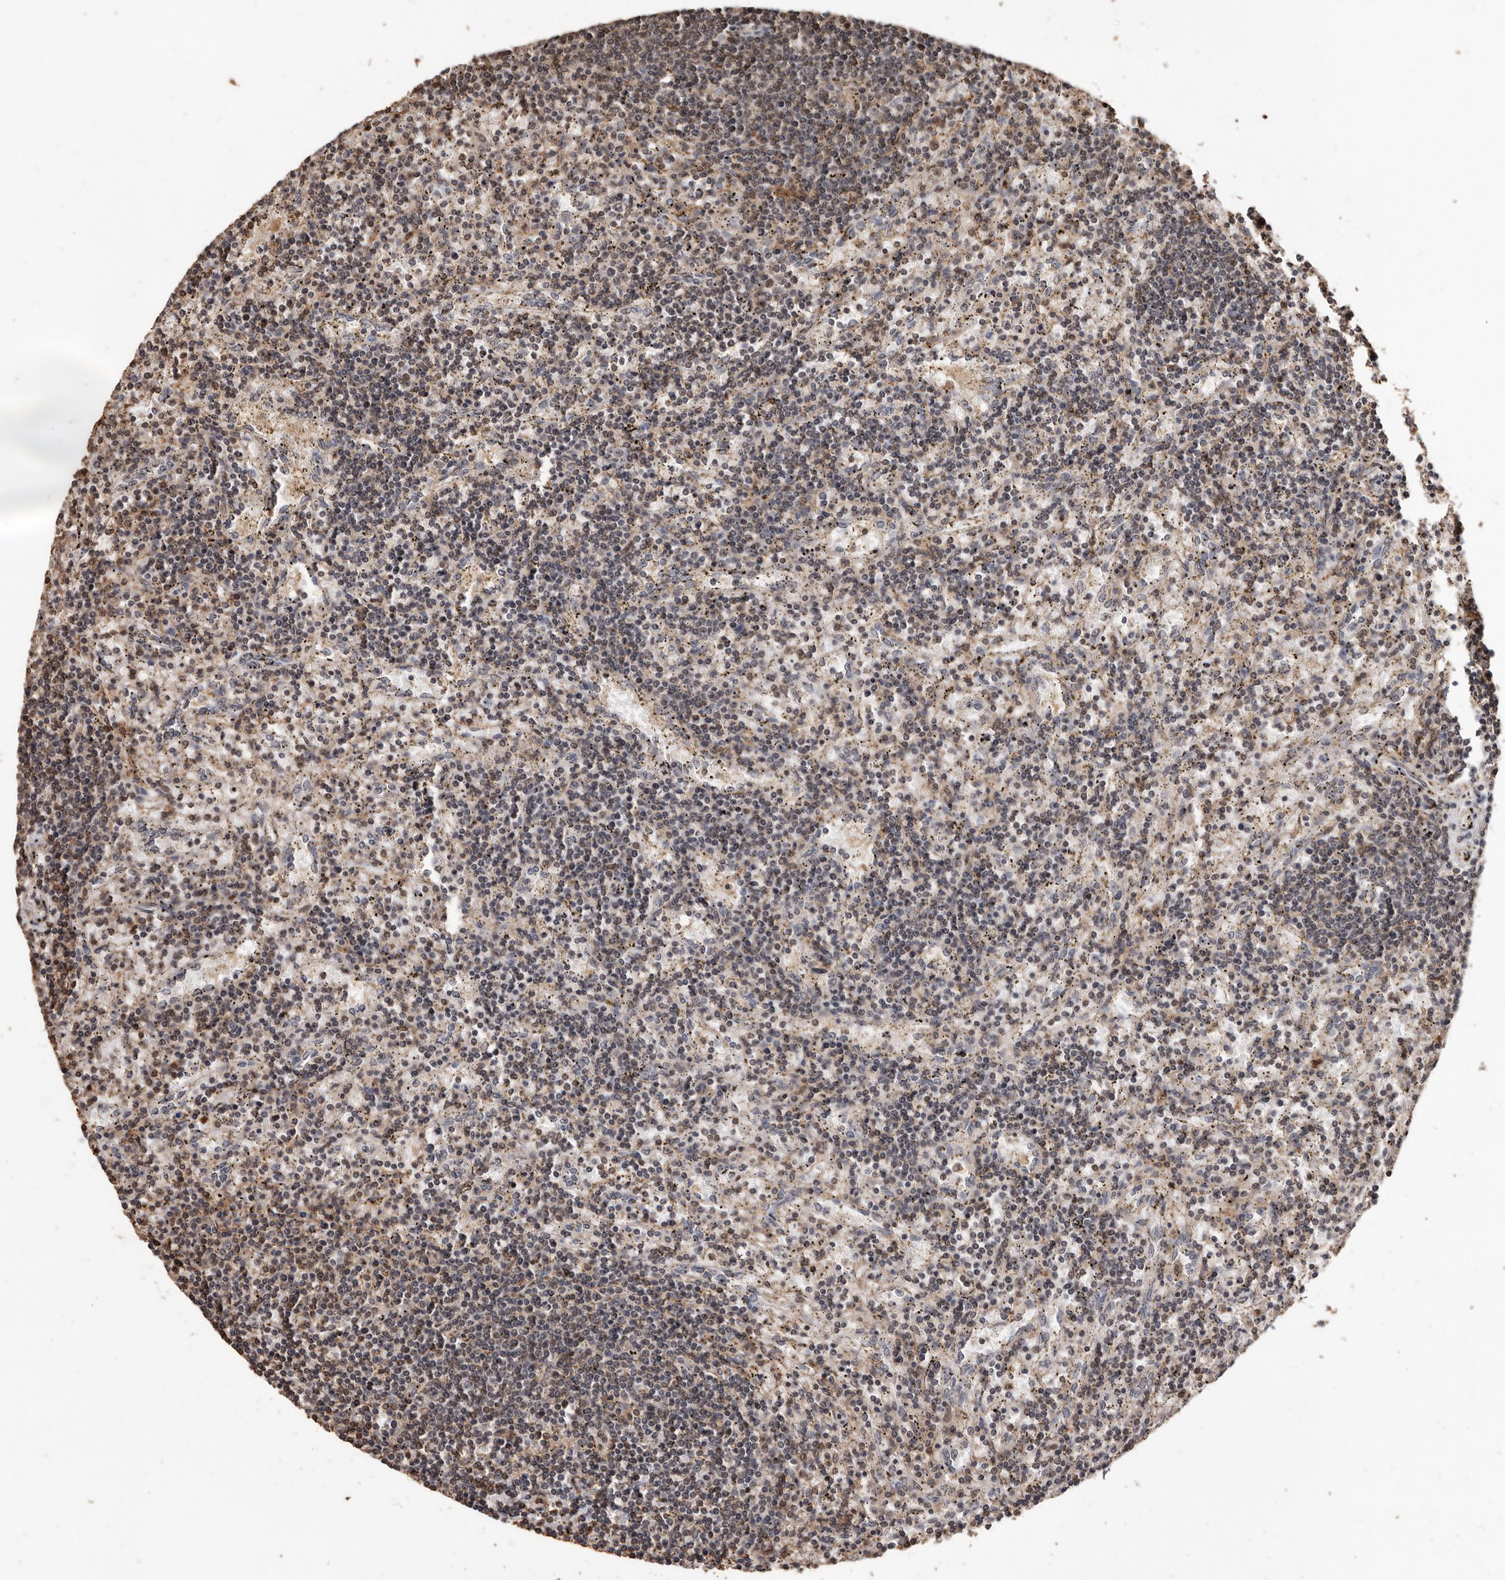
{"staining": {"intensity": "weak", "quantity": "<25%", "location": "cytoplasmic/membranous"}, "tissue": "lymphoma", "cell_type": "Tumor cells", "image_type": "cancer", "snomed": [{"axis": "morphology", "description": "Malignant lymphoma, non-Hodgkin's type, Low grade"}, {"axis": "topography", "description": "Spleen"}], "caption": "A micrograph of lymphoma stained for a protein shows no brown staining in tumor cells.", "gene": "GSK3A", "patient": {"sex": "male", "age": 76}}